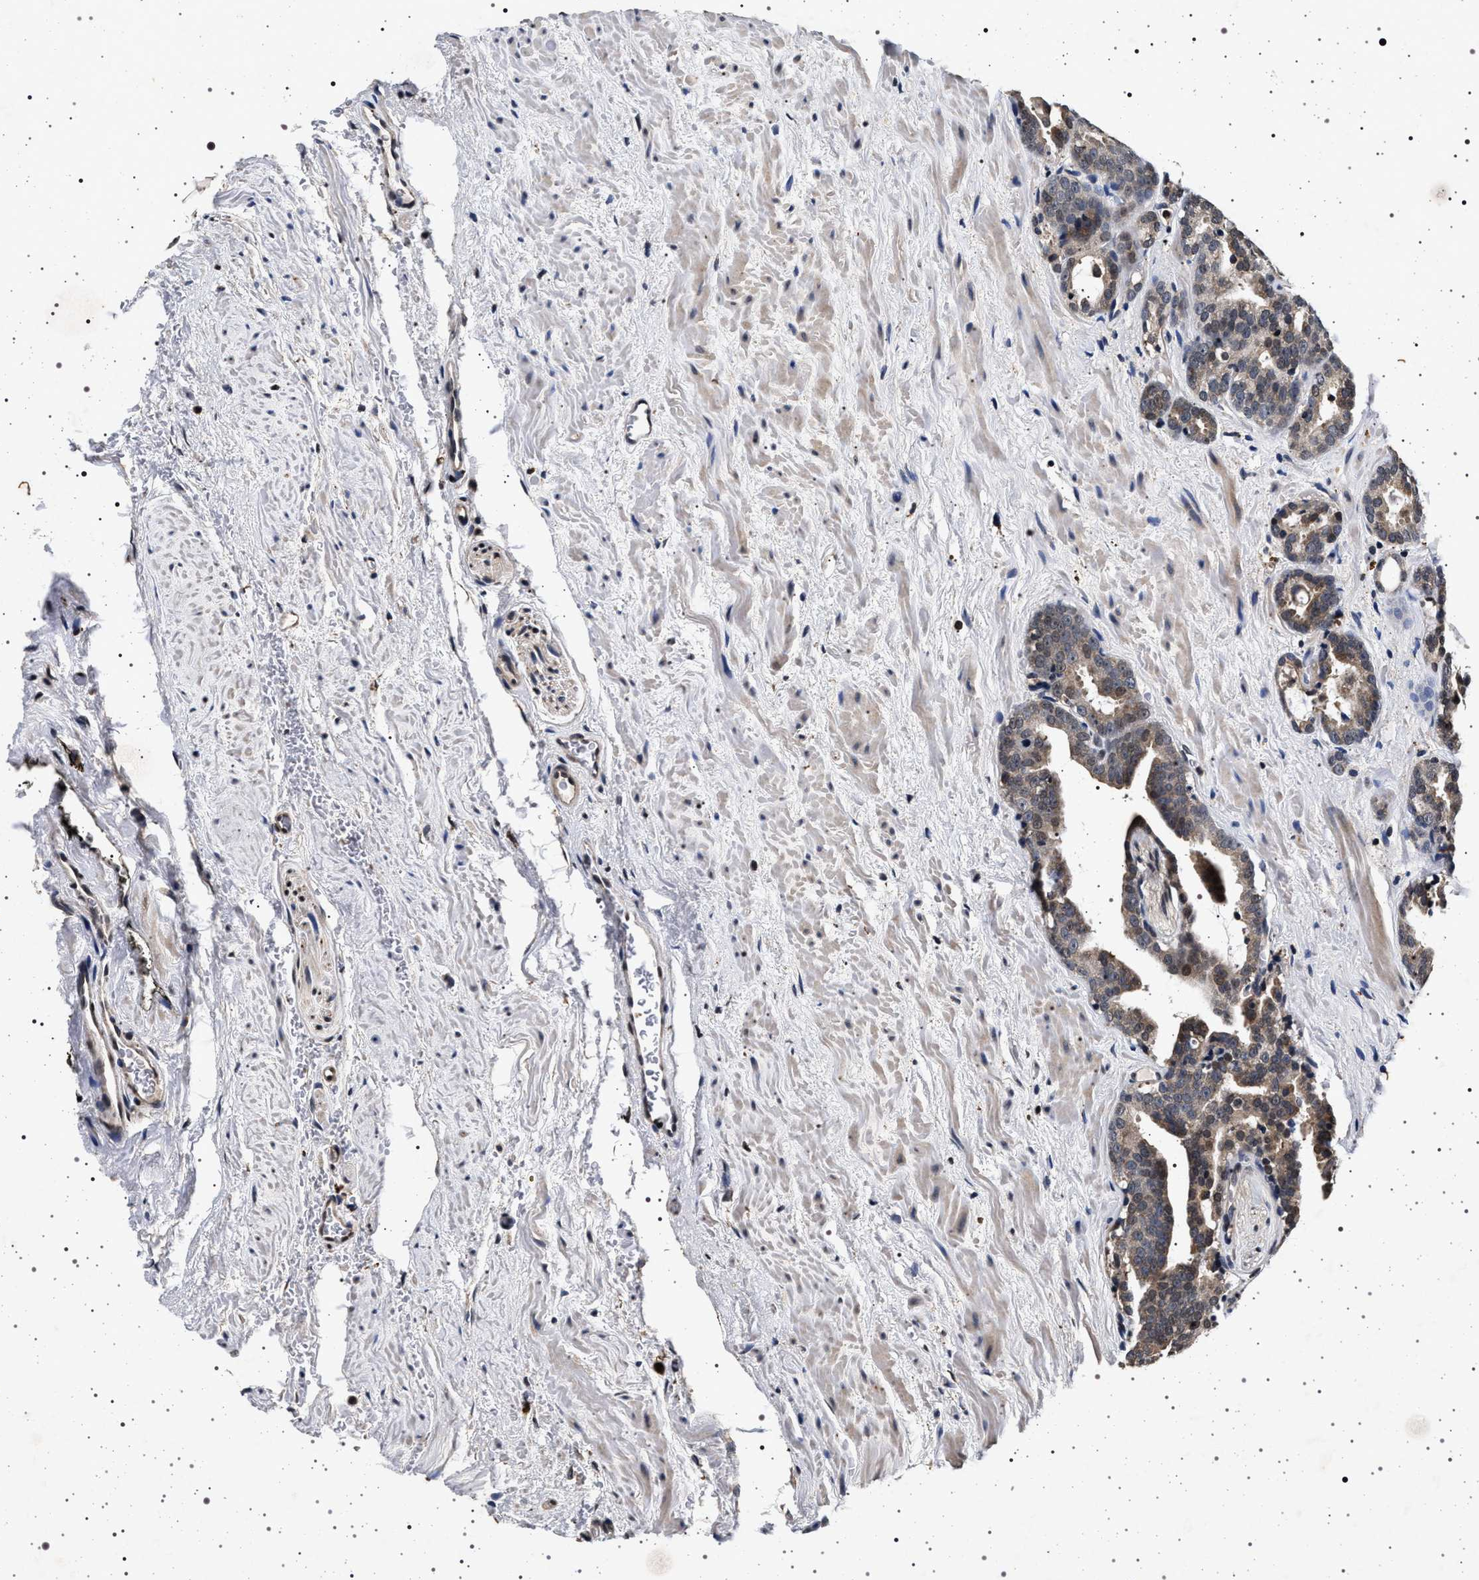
{"staining": {"intensity": "weak", "quantity": ">75%", "location": "cytoplasmic/membranous"}, "tissue": "prostate cancer", "cell_type": "Tumor cells", "image_type": "cancer", "snomed": [{"axis": "morphology", "description": "Adenocarcinoma, Low grade"}, {"axis": "topography", "description": "Prostate"}], "caption": "Prostate cancer stained for a protein (brown) demonstrates weak cytoplasmic/membranous positive staining in about >75% of tumor cells.", "gene": "CDKN1B", "patient": {"sex": "male", "age": 63}}